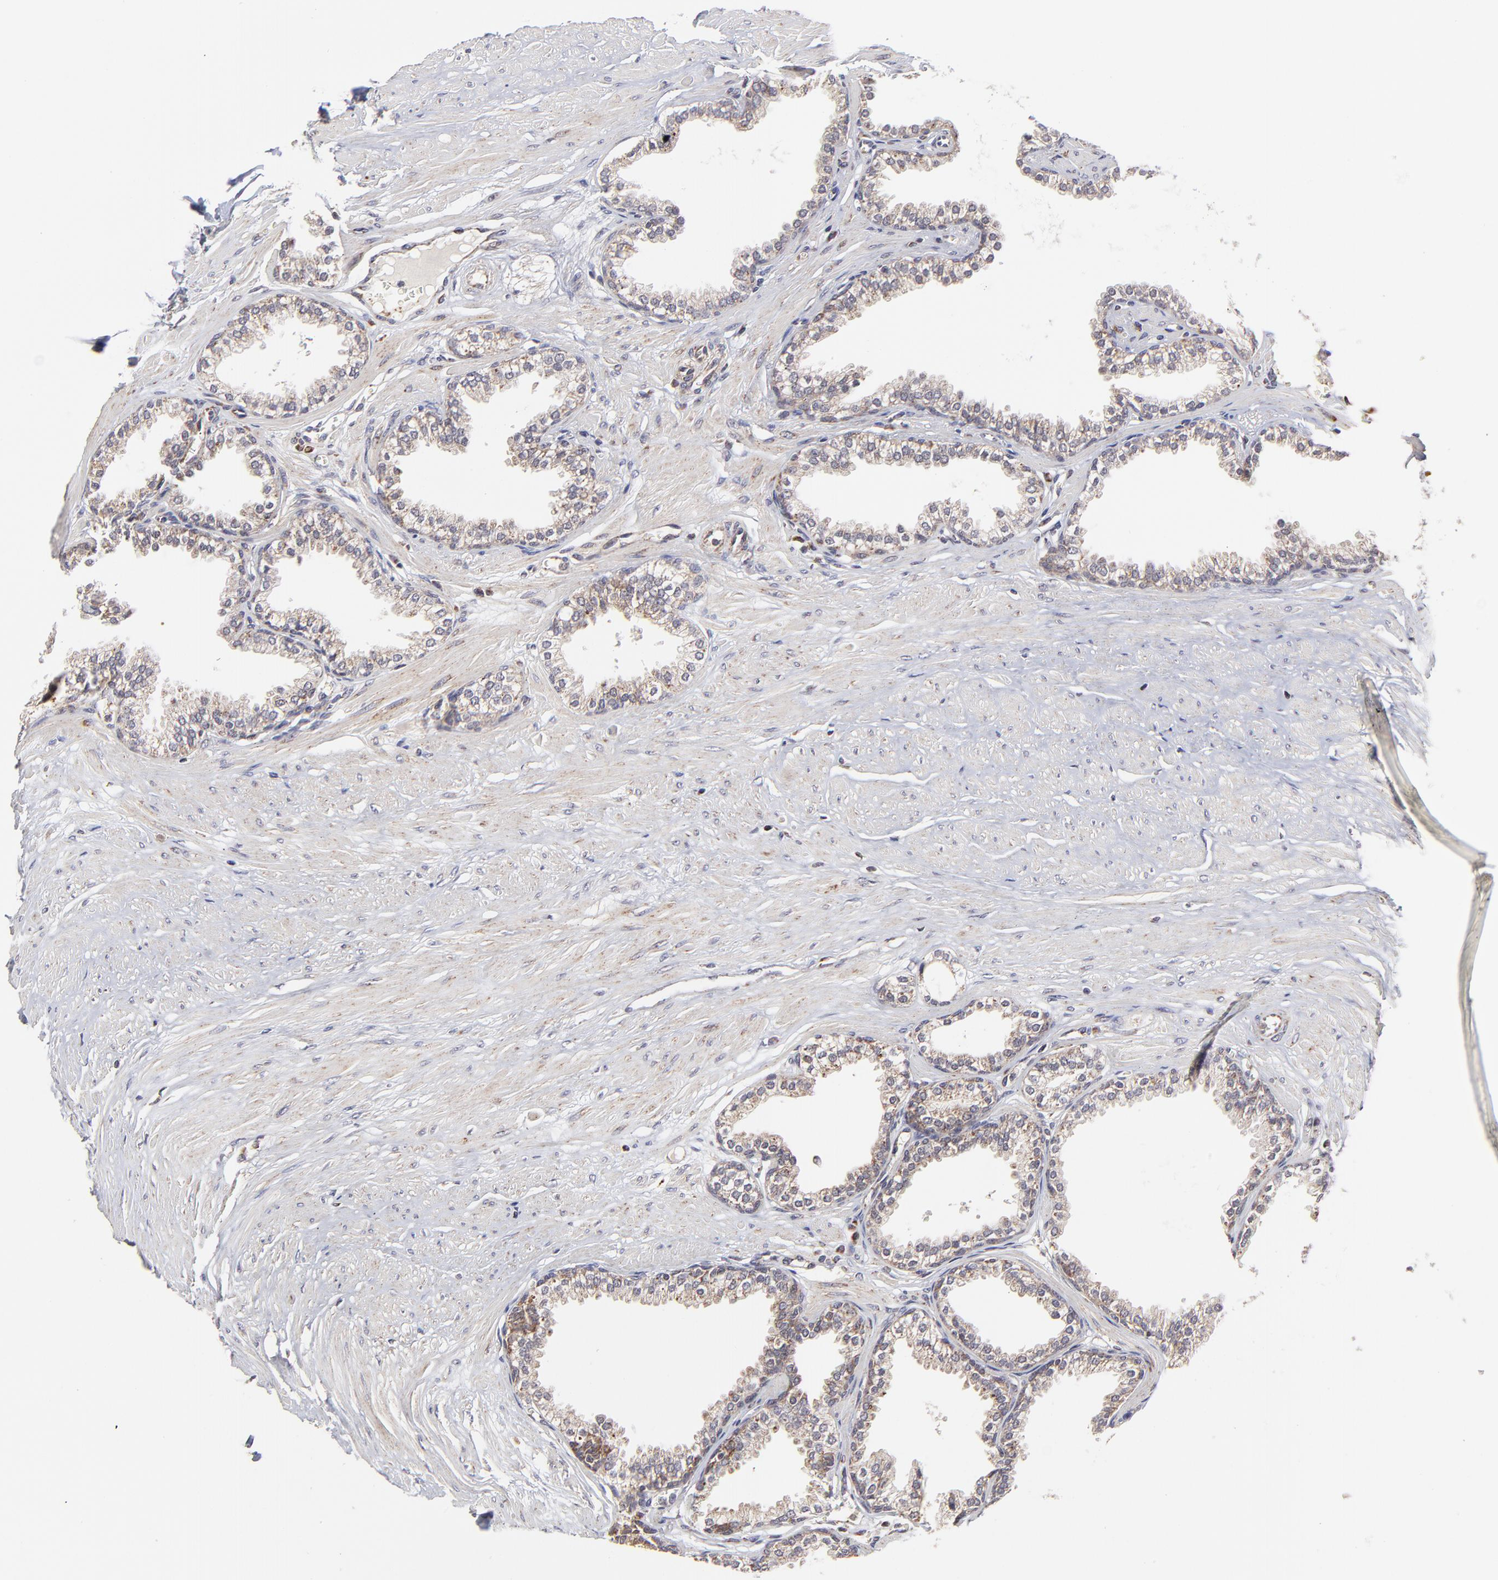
{"staining": {"intensity": "weak", "quantity": ">75%", "location": "cytoplasmic/membranous"}, "tissue": "prostate", "cell_type": "Glandular cells", "image_type": "normal", "snomed": [{"axis": "morphology", "description": "Normal tissue, NOS"}, {"axis": "topography", "description": "Prostate"}], "caption": "High-power microscopy captured an IHC photomicrograph of normal prostate, revealing weak cytoplasmic/membranous positivity in about >75% of glandular cells.", "gene": "MAP2K7", "patient": {"sex": "male", "age": 64}}